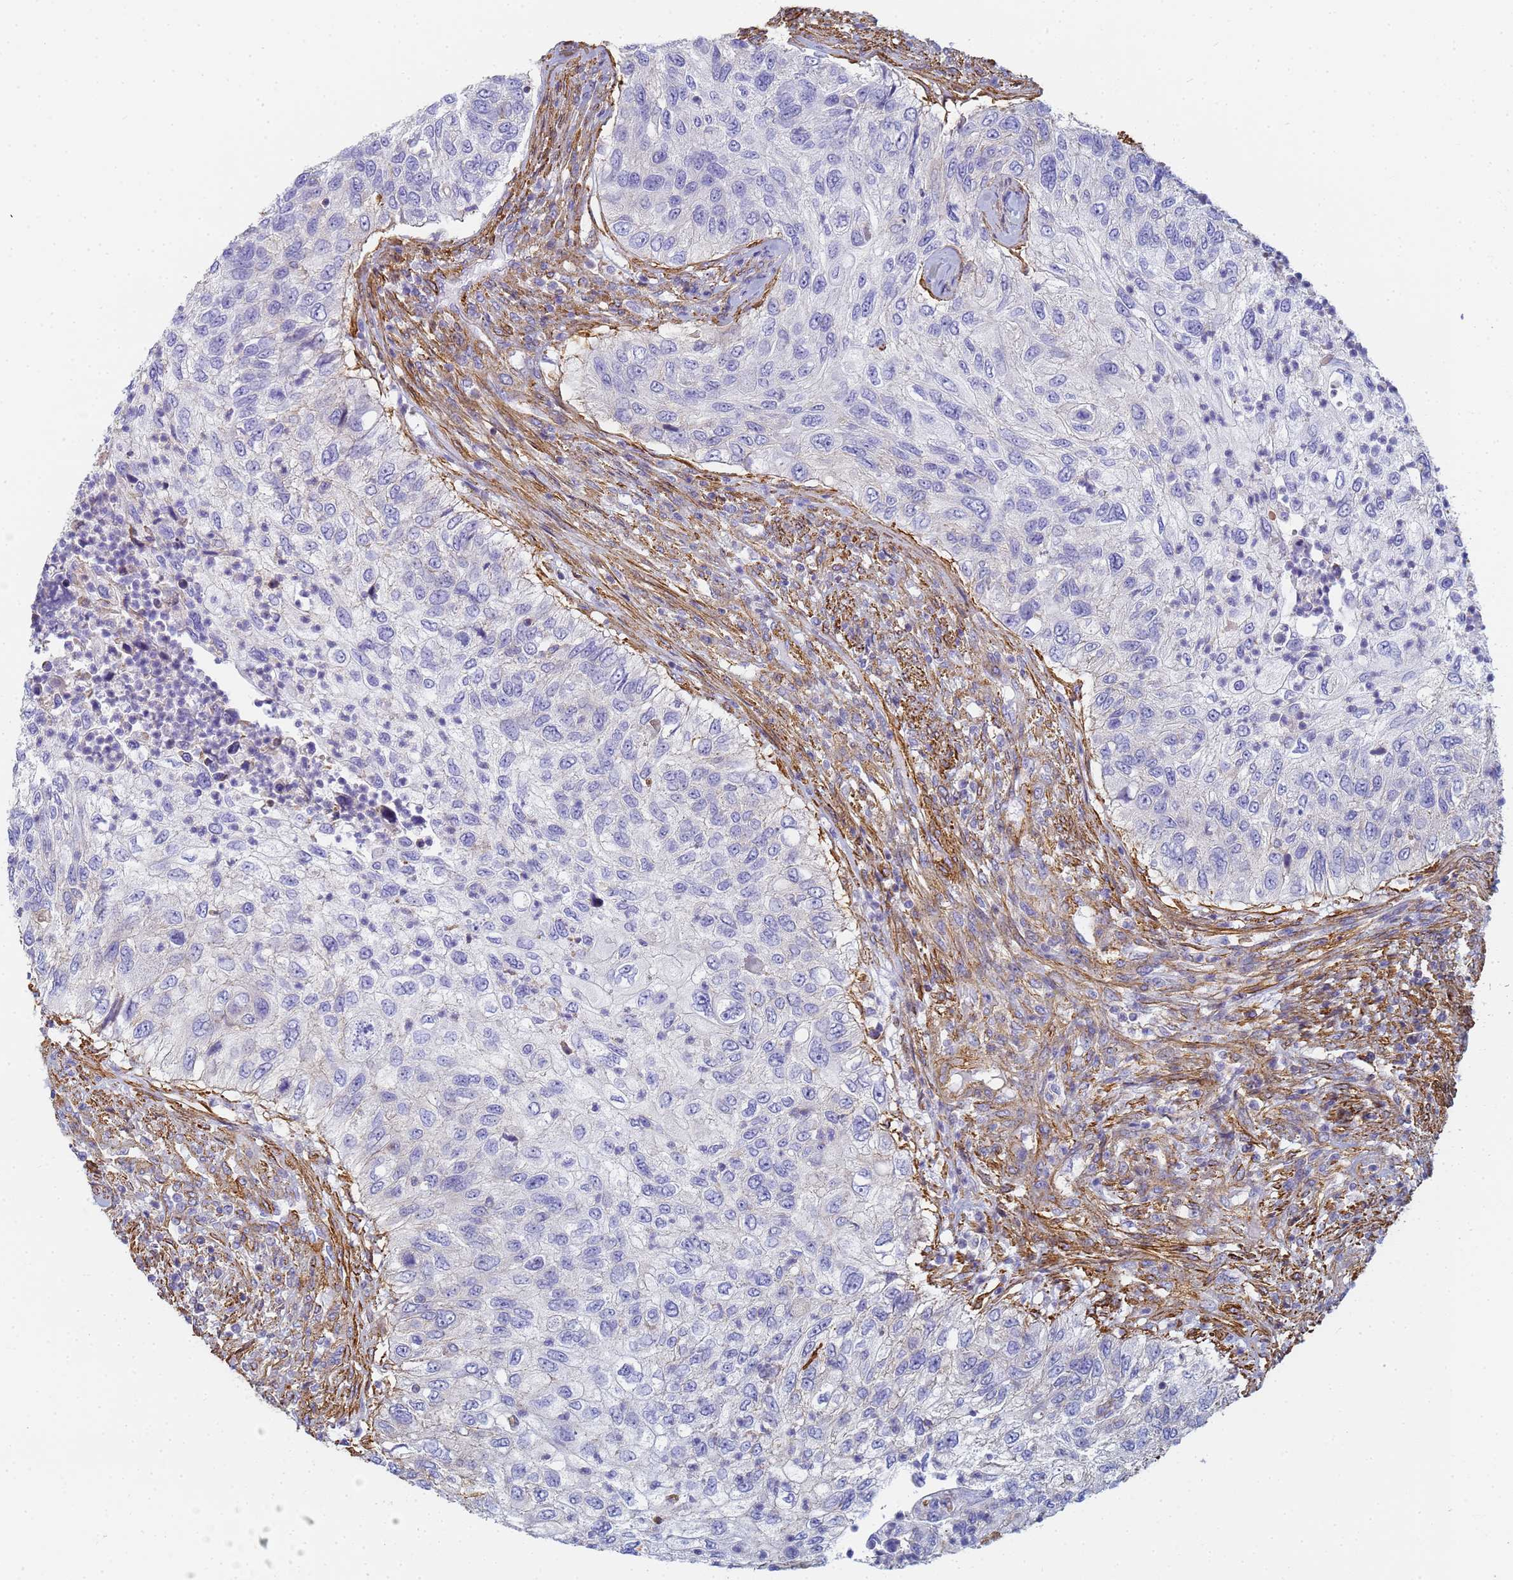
{"staining": {"intensity": "negative", "quantity": "none", "location": "none"}, "tissue": "urothelial cancer", "cell_type": "Tumor cells", "image_type": "cancer", "snomed": [{"axis": "morphology", "description": "Urothelial carcinoma, High grade"}, {"axis": "topography", "description": "Urinary bladder"}], "caption": "This is an IHC photomicrograph of human high-grade urothelial carcinoma. There is no expression in tumor cells.", "gene": "TPM1", "patient": {"sex": "female", "age": 60}}